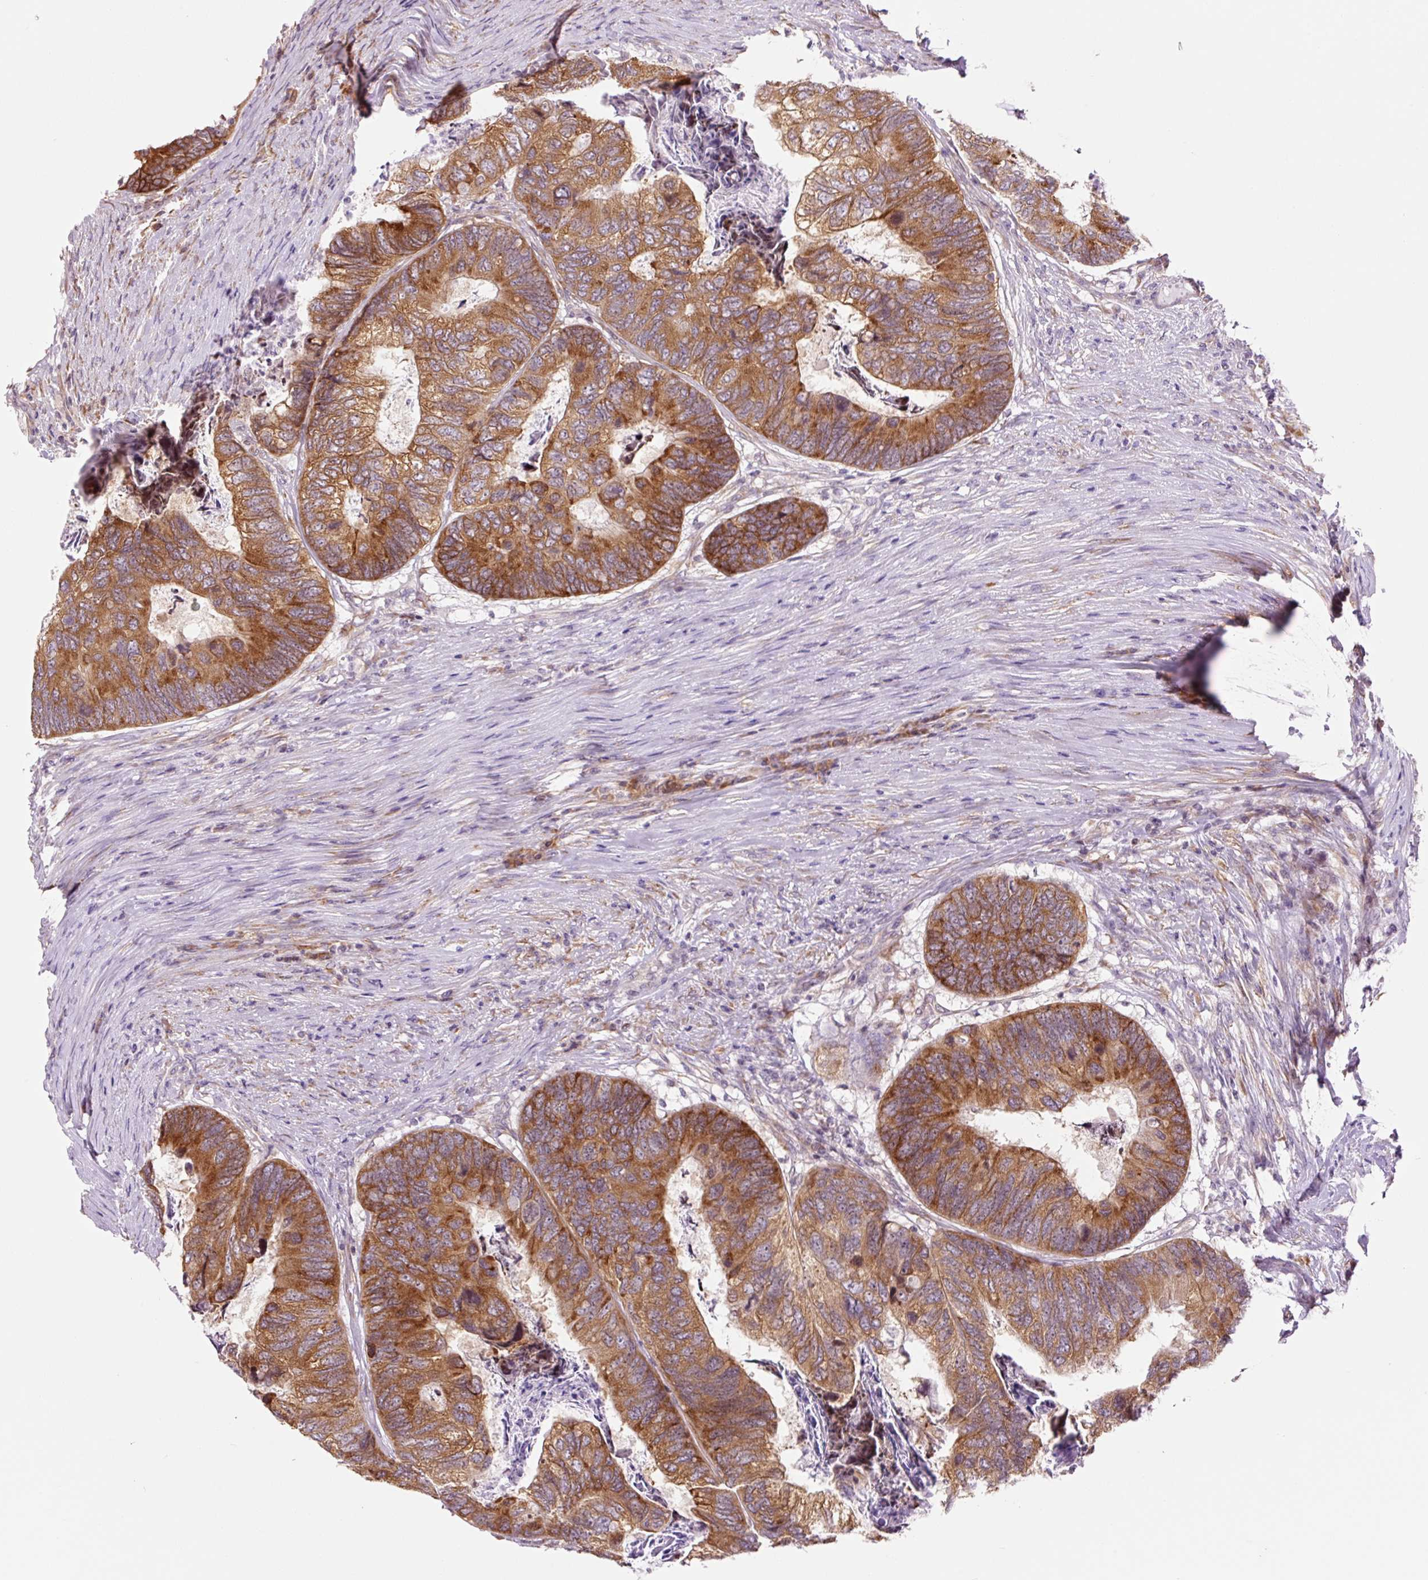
{"staining": {"intensity": "strong", "quantity": ">75%", "location": "cytoplasmic/membranous"}, "tissue": "colorectal cancer", "cell_type": "Tumor cells", "image_type": "cancer", "snomed": [{"axis": "morphology", "description": "Adenocarcinoma, NOS"}, {"axis": "topography", "description": "Colon"}], "caption": "A histopathology image showing strong cytoplasmic/membranous positivity in approximately >75% of tumor cells in colorectal cancer, as visualized by brown immunohistochemical staining.", "gene": "RPL41", "patient": {"sex": "female", "age": 67}}